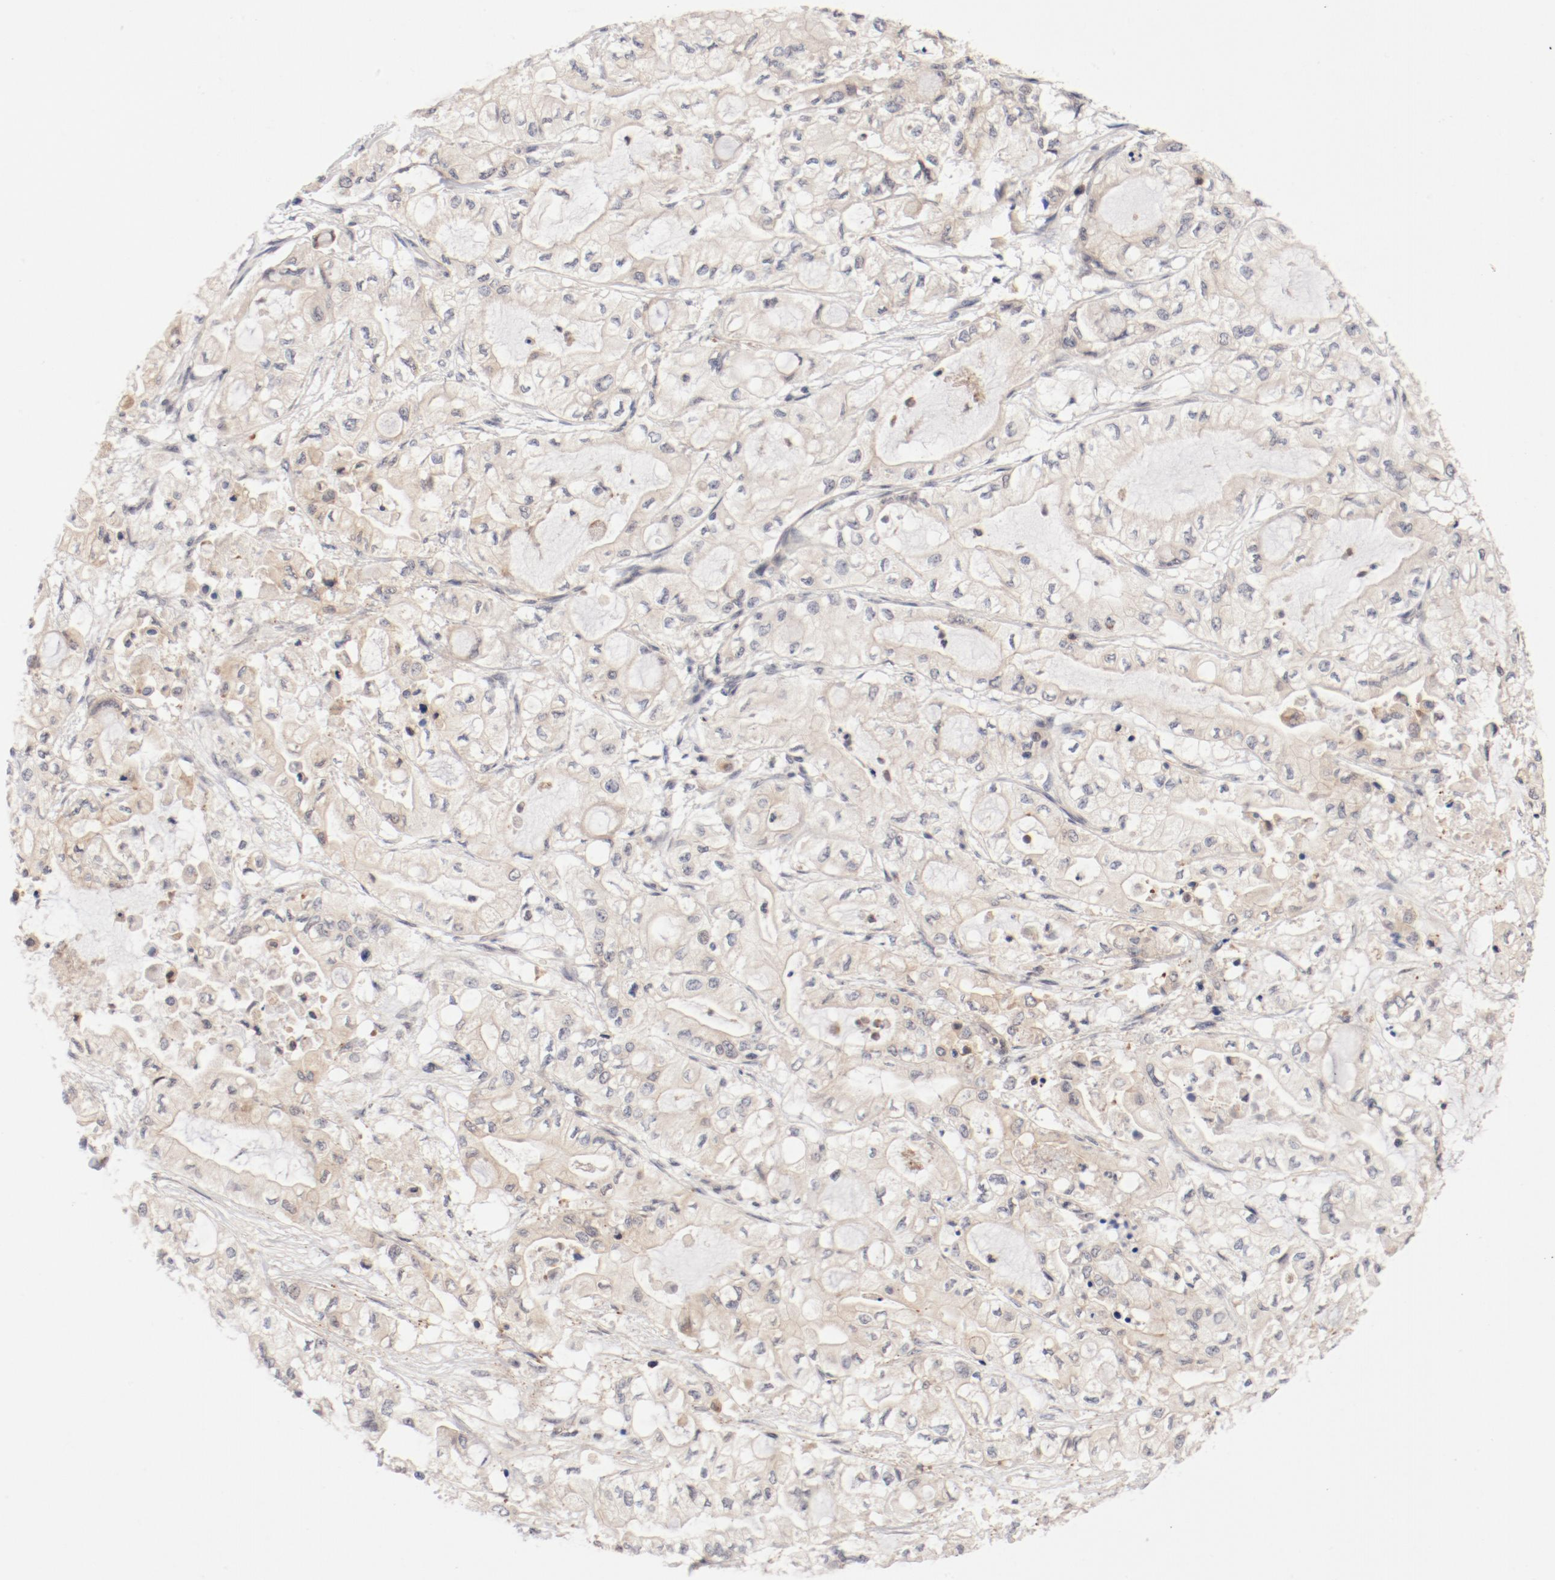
{"staining": {"intensity": "weak", "quantity": "<25%", "location": "cytoplasmic/membranous"}, "tissue": "pancreatic cancer", "cell_type": "Tumor cells", "image_type": "cancer", "snomed": [{"axis": "morphology", "description": "Adenocarcinoma, NOS"}, {"axis": "topography", "description": "Pancreas"}], "caption": "This is a micrograph of immunohistochemistry (IHC) staining of pancreatic adenocarcinoma, which shows no positivity in tumor cells.", "gene": "ZNF267", "patient": {"sex": "male", "age": 79}}